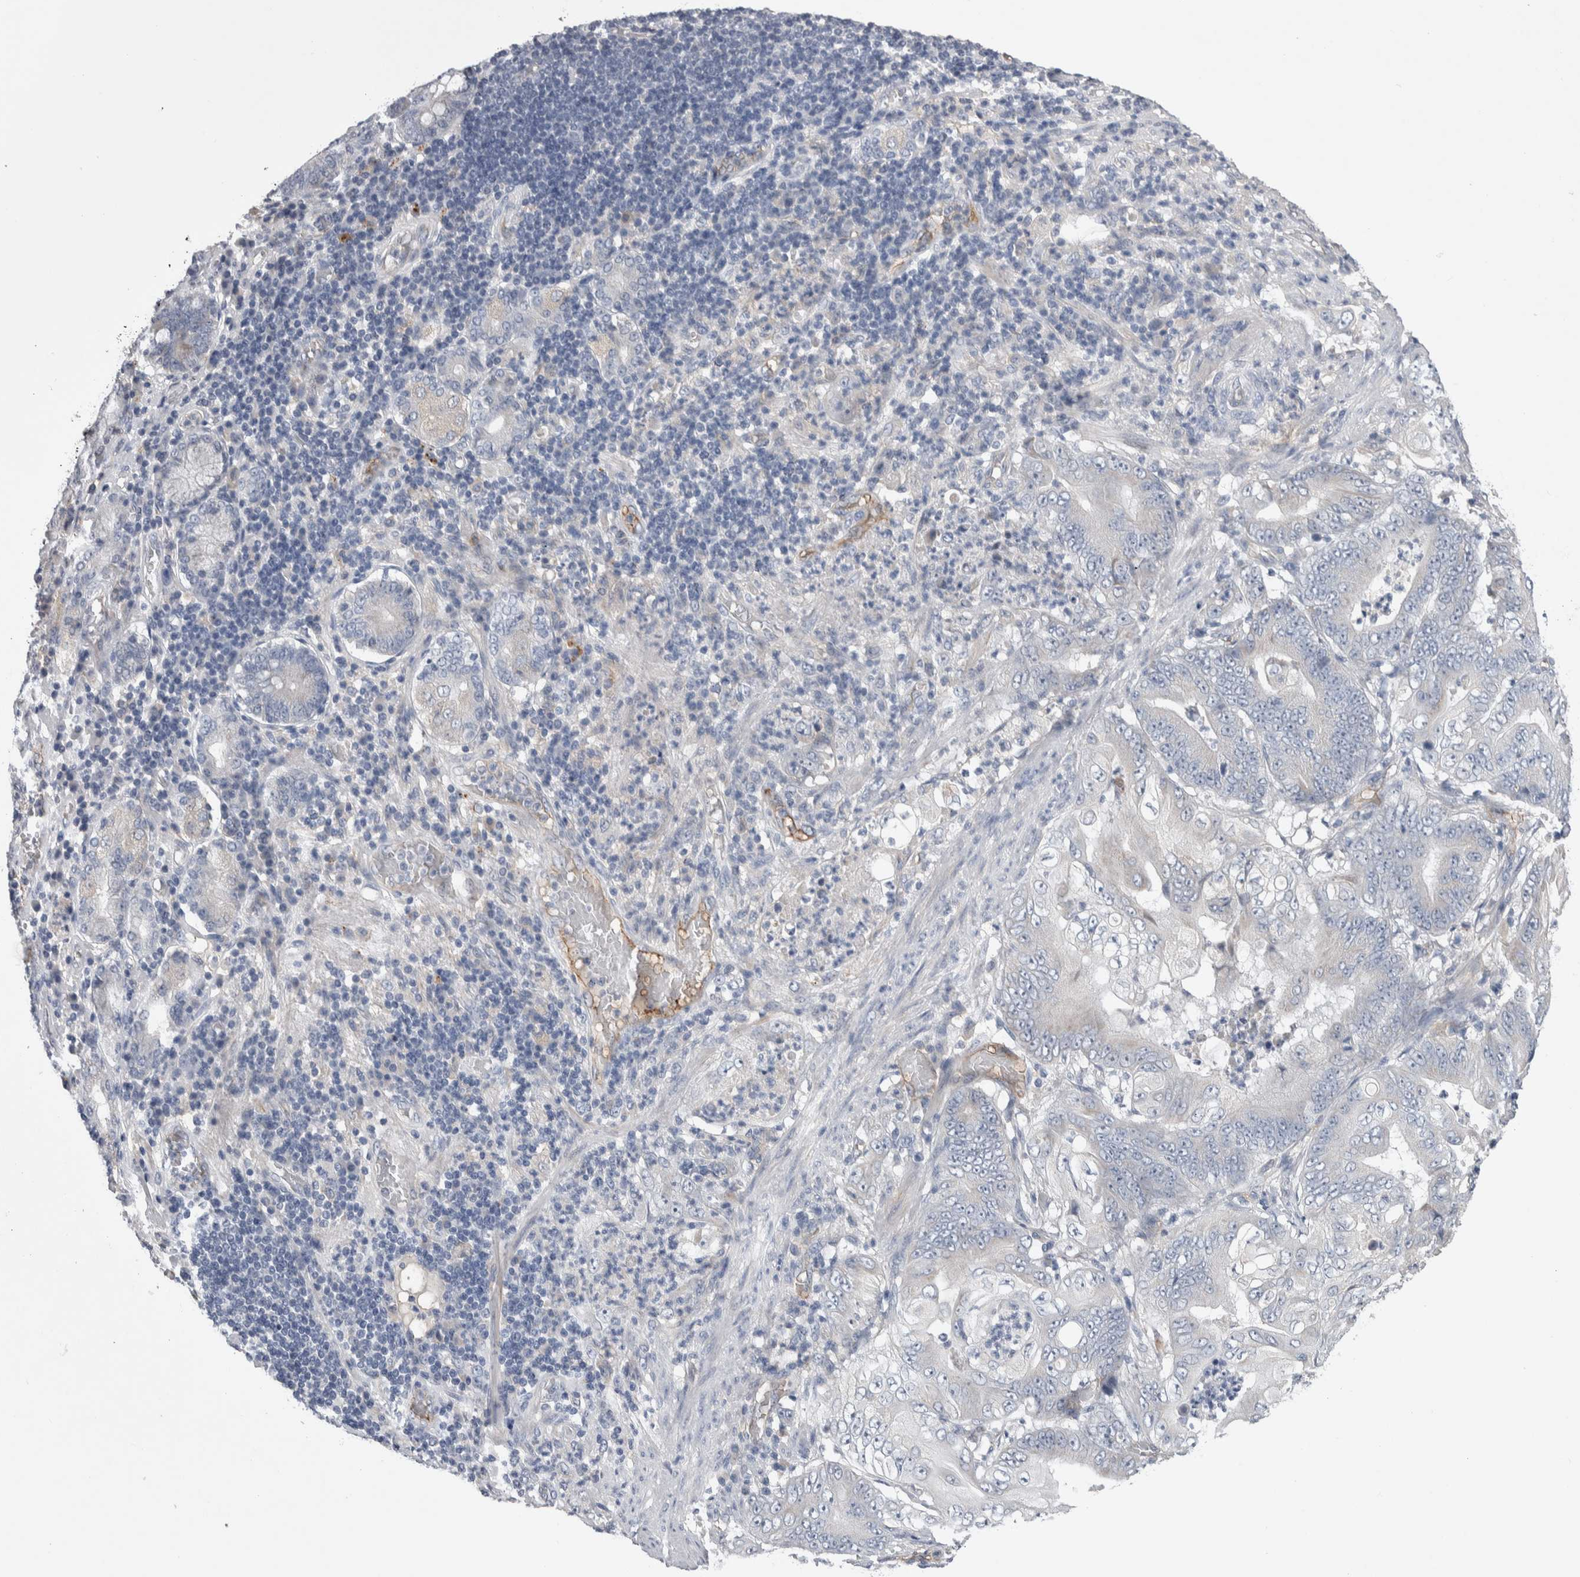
{"staining": {"intensity": "negative", "quantity": "none", "location": "none"}, "tissue": "stomach cancer", "cell_type": "Tumor cells", "image_type": "cancer", "snomed": [{"axis": "morphology", "description": "Adenocarcinoma, NOS"}, {"axis": "topography", "description": "Stomach"}], "caption": "A high-resolution histopathology image shows IHC staining of stomach cancer (adenocarcinoma), which displays no significant positivity in tumor cells.", "gene": "CEP131", "patient": {"sex": "female", "age": 73}}